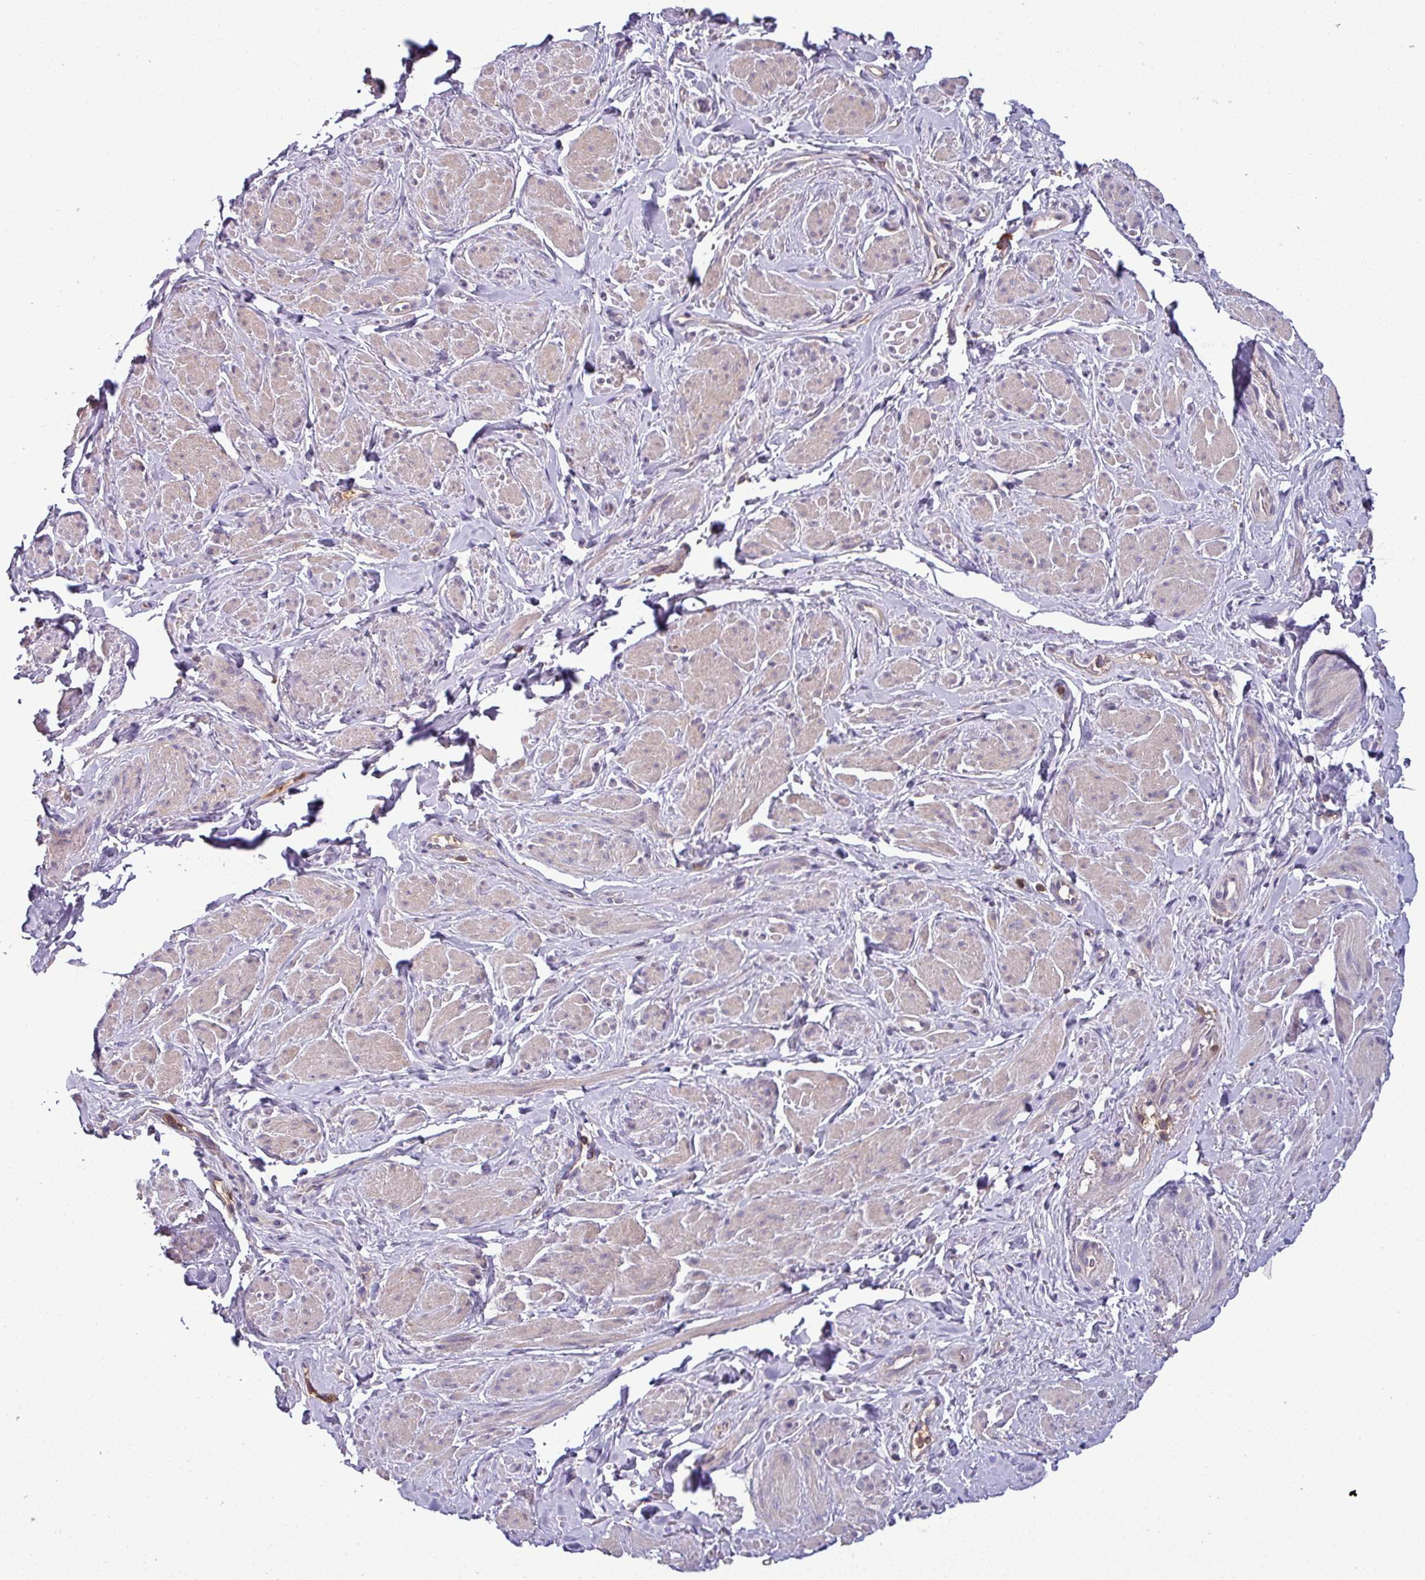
{"staining": {"intensity": "weak", "quantity": "25%-75%", "location": "cytoplasmic/membranous"}, "tissue": "smooth muscle", "cell_type": "Smooth muscle cells", "image_type": "normal", "snomed": [{"axis": "morphology", "description": "Normal tissue, NOS"}, {"axis": "topography", "description": "Smooth muscle"}, {"axis": "topography", "description": "Peripheral nerve tissue"}], "caption": "Immunohistochemical staining of normal smooth muscle exhibits 25%-75% levels of weak cytoplasmic/membranous protein staining in about 25%-75% of smooth muscle cells.", "gene": "LRRC74B", "patient": {"sex": "male", "age": 69}}